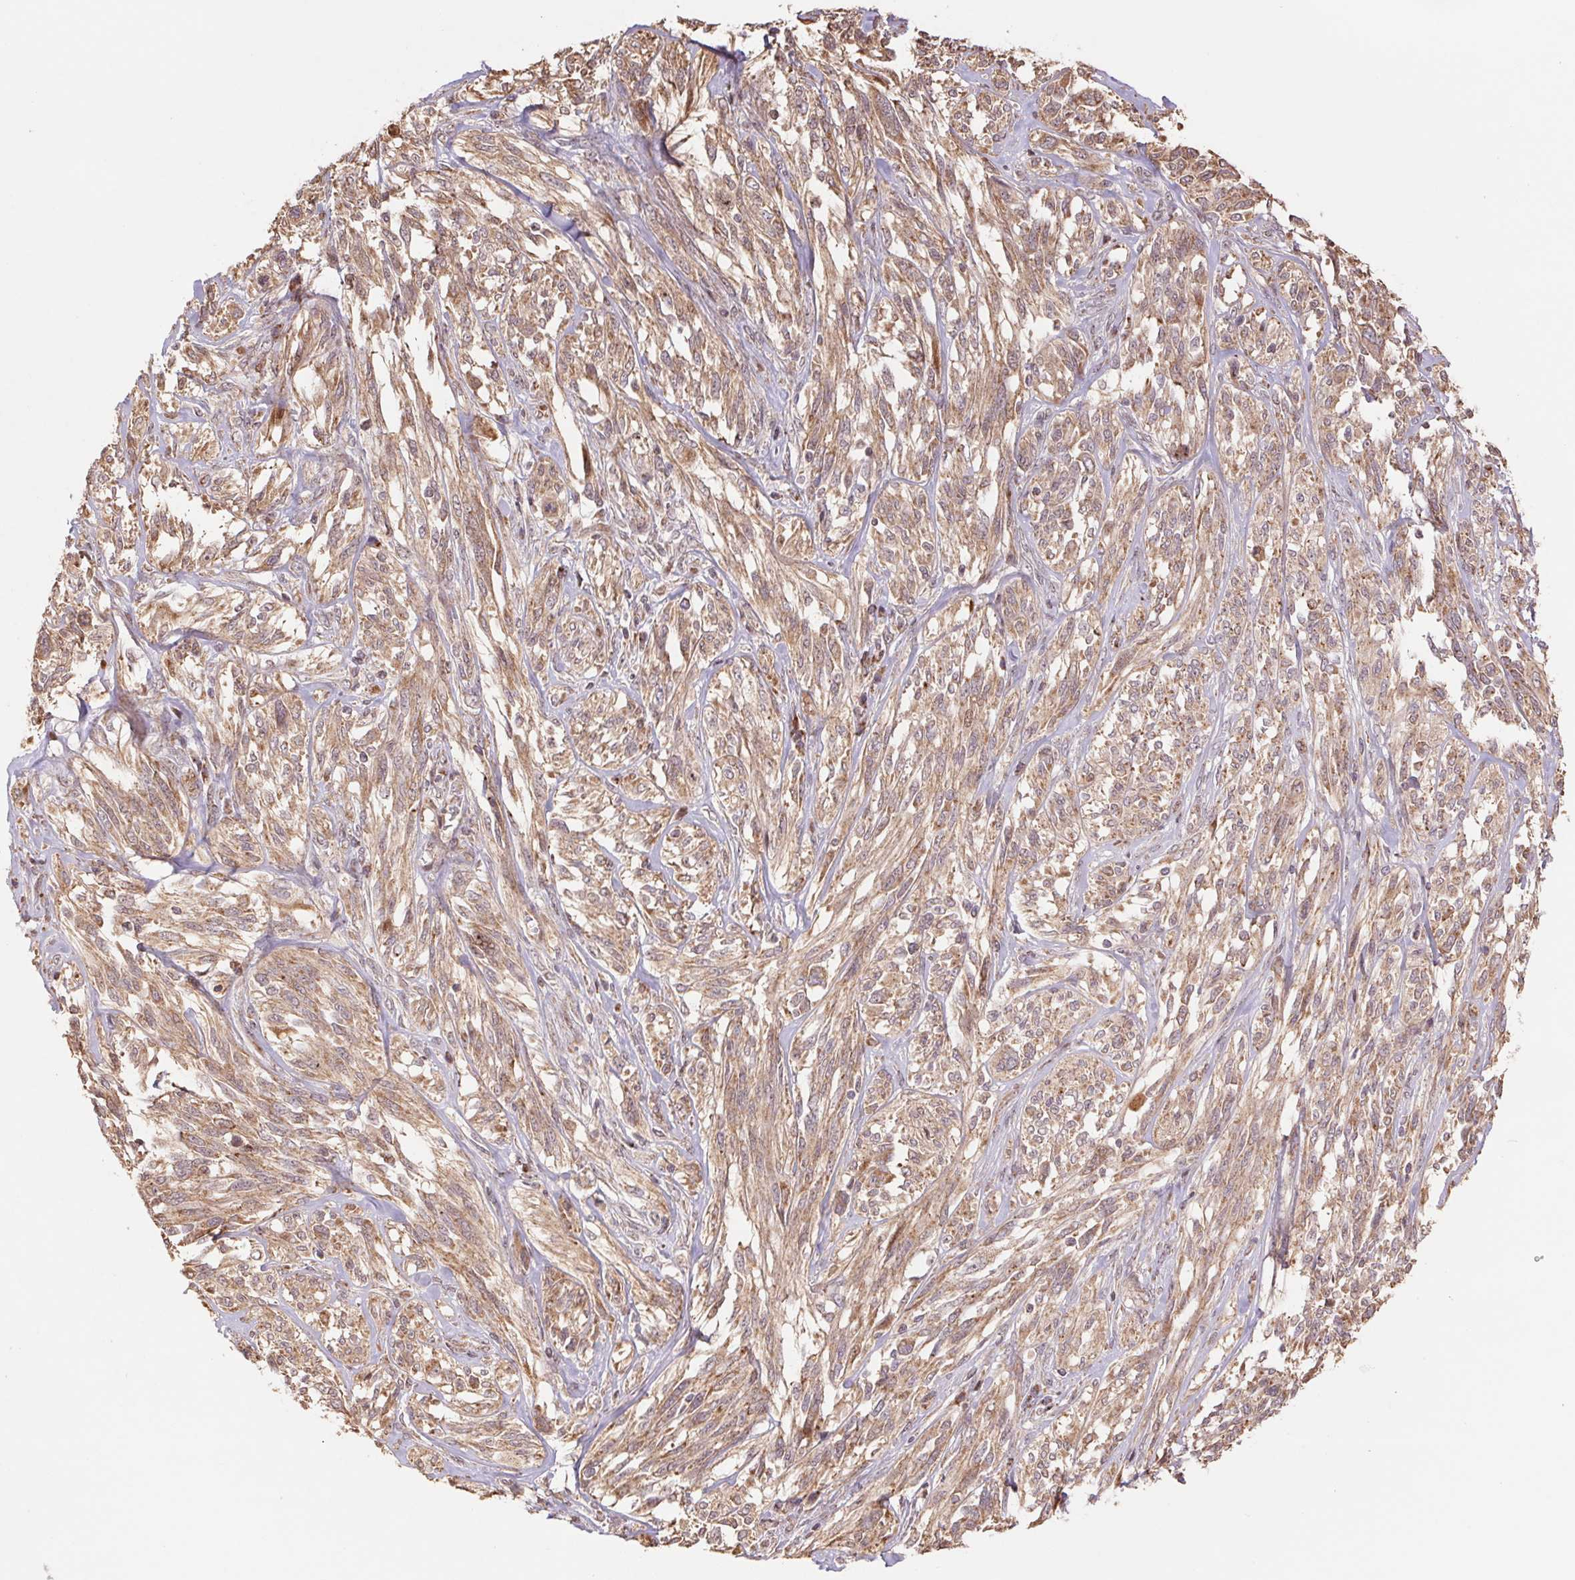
{"staining": {"intensity": "moderate", "quantity": ">75%", "location": "cytoplasmic/membranous"}, "tissue": "melanoma", "cell_type": "Tumor cells", "image_type": "cancer", "snomed": [{"axis": "morphology", "description": "Malignant melanoma, NOS"}, {"axis": "topography", "description": "Skin"}], "caption": "A histopathology image of malignant melanoma stained for a protein demonstrates moderate cytoplasmic/membranous brown staining in tumor cells.", "gene": "PDHA1", "patient": {"sex": "female", "age": 91}}